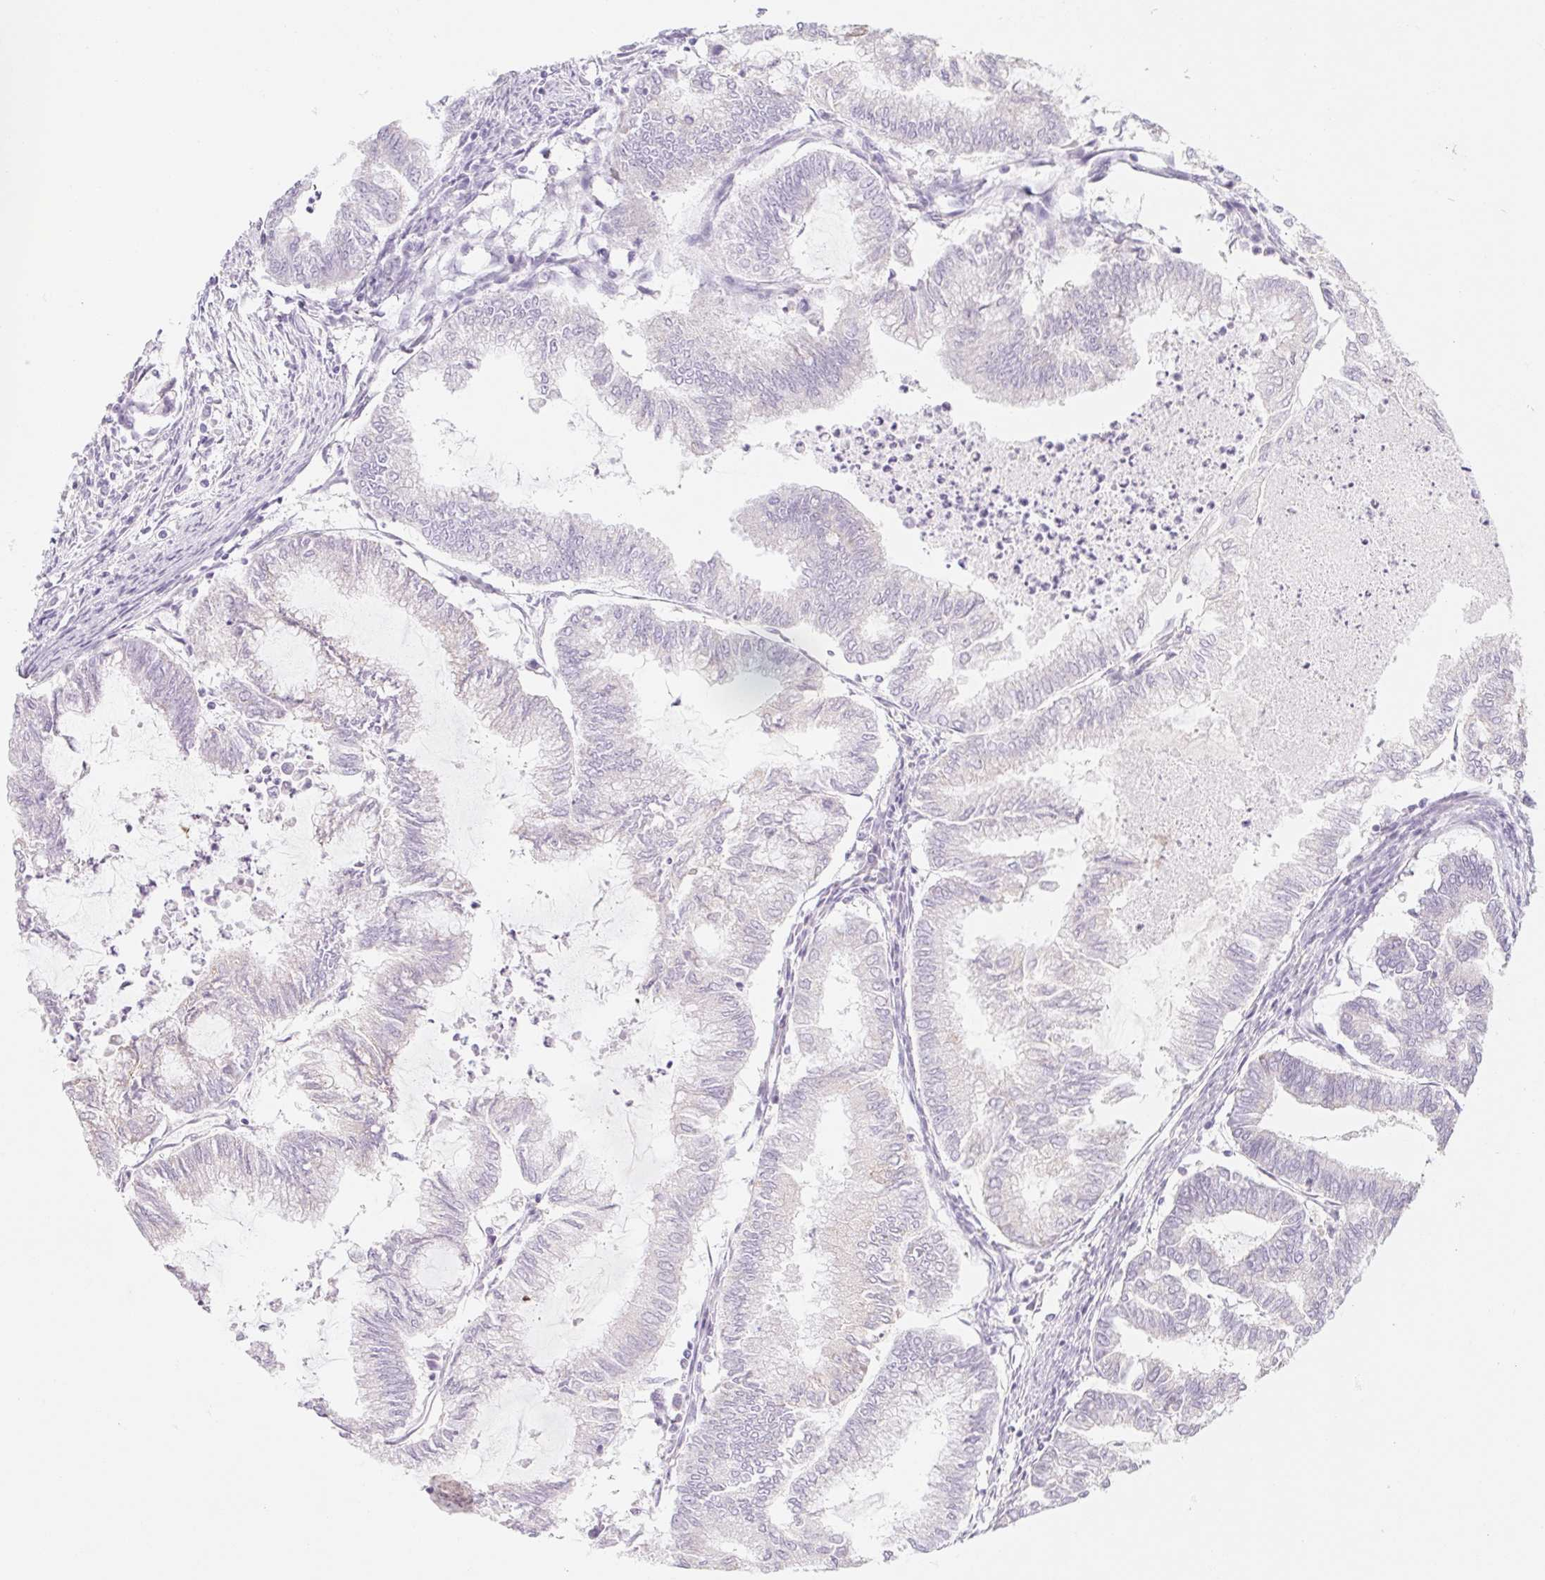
{"staining": {"intensity": "negative", "quantity": "none", "location": "none"}, "tissue": "endometrial cancer", "cell_type": "Tumor cells", "image_type": "cancer", "snomed": [{"axis": "morphology", "description": "Adenocarcinoma, NOS"}, {"axis": "topography", "description": "Endometrium"}], "caption": "Tumor cells show no significant protein positivity in endometrial adenocarcinoma.", "gene": "POU1F1", "patient": {"sex": "female", "age": 79}}